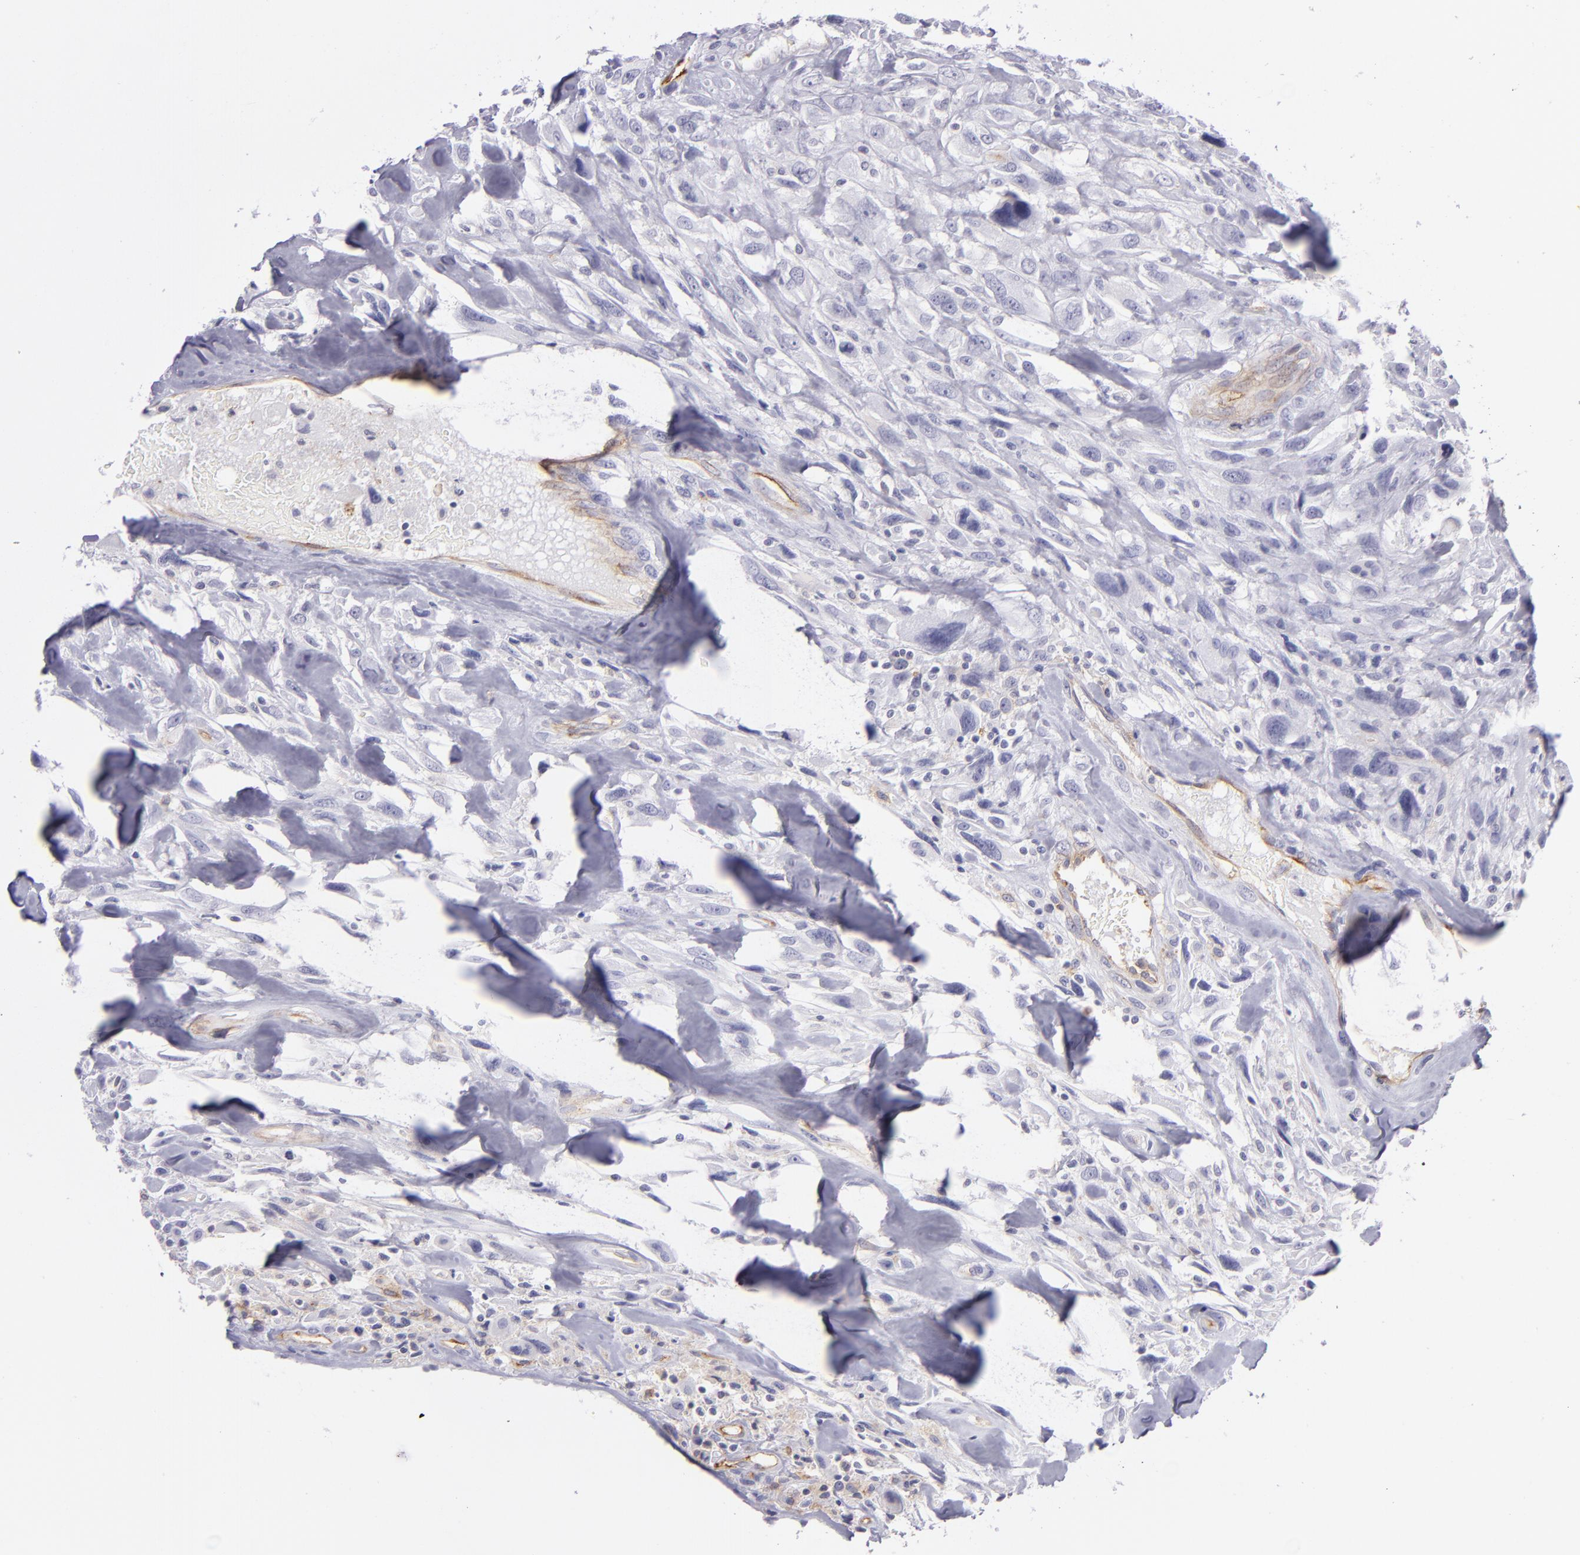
{"staining": {"intensity": "moderate", "quantity": "<25%", "location": "cytoplasmic/membranous"}, "tissue": "breast cancer", "cell_type": "Tumor cells", "image_type": "cancer", "snomed": [{"axis": "morphology", "description": "Neoplasm, malignant, NOS"}, {"axis": "topography", "description": "Breast"}], "caption": "Moderate cytoplasmic/membranous positivity is present in approximately <25% of tumor cells in neoplasm (malignant) (breast).", "gene": "THBD", "patient": {"sex": "female", "age": 50}}